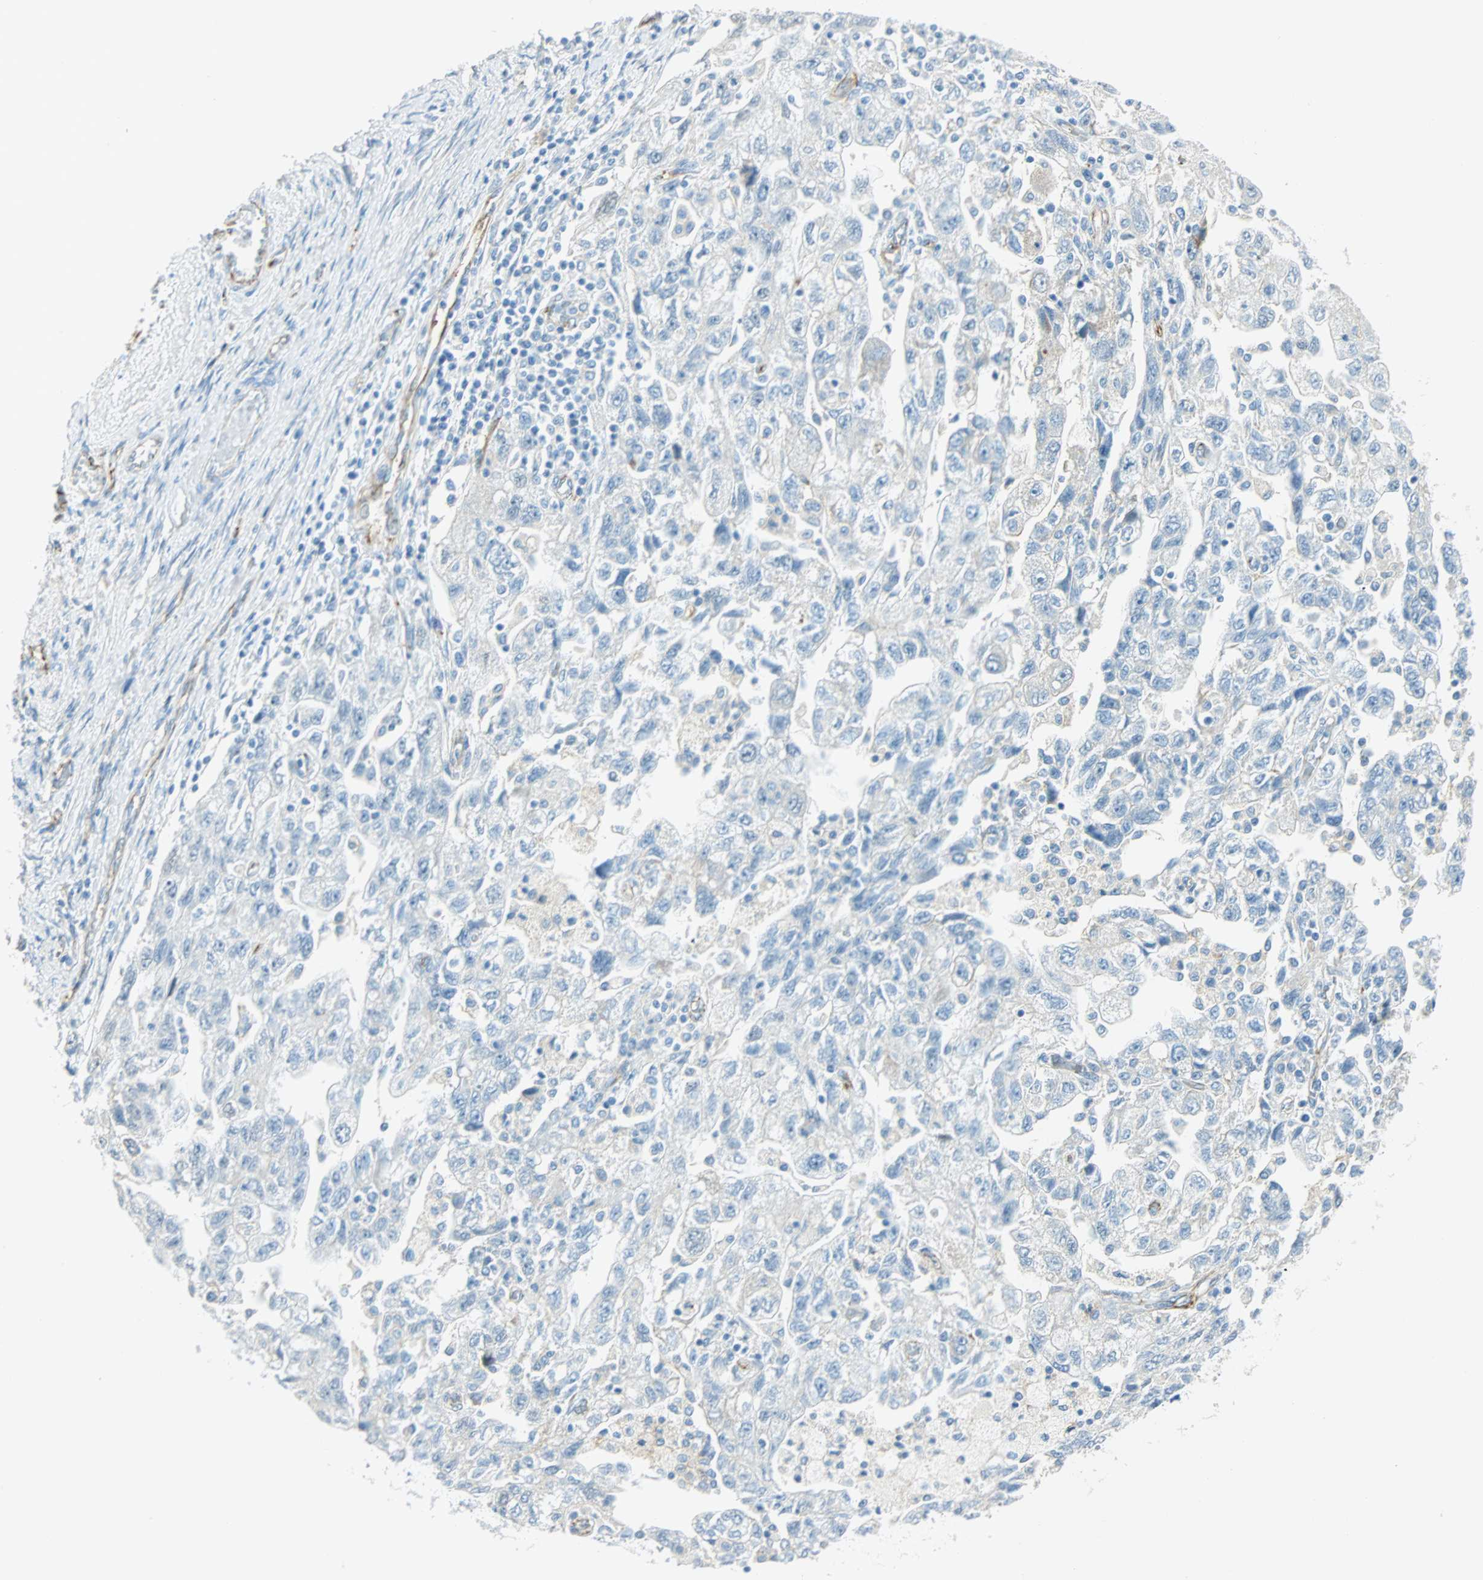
{"staining": {"intensity": "negative", "quantity": "none", "location": "none"}, "tissue": "ovarian cancer", "cell_type": "Tumor cells", "image_type": "cancer", "snomed": [{"axis": "morphology", "description": "Carcinoma, NOS"}, {"axis": "morphology", "description": "Cystadenocarcinoma, serous, NOS"}, {"axis": "topography", "description": "Ovary"}], "caption": "The image exhibits no staining of tumor cells in ovarian cancer (serous cystadenocarcinoma). (DAB immunohistochemistry visualized using brightfield microscopy, high magnification).", "gene": "VPS9D1", "patient": {"sex": "female", "age": 69}}